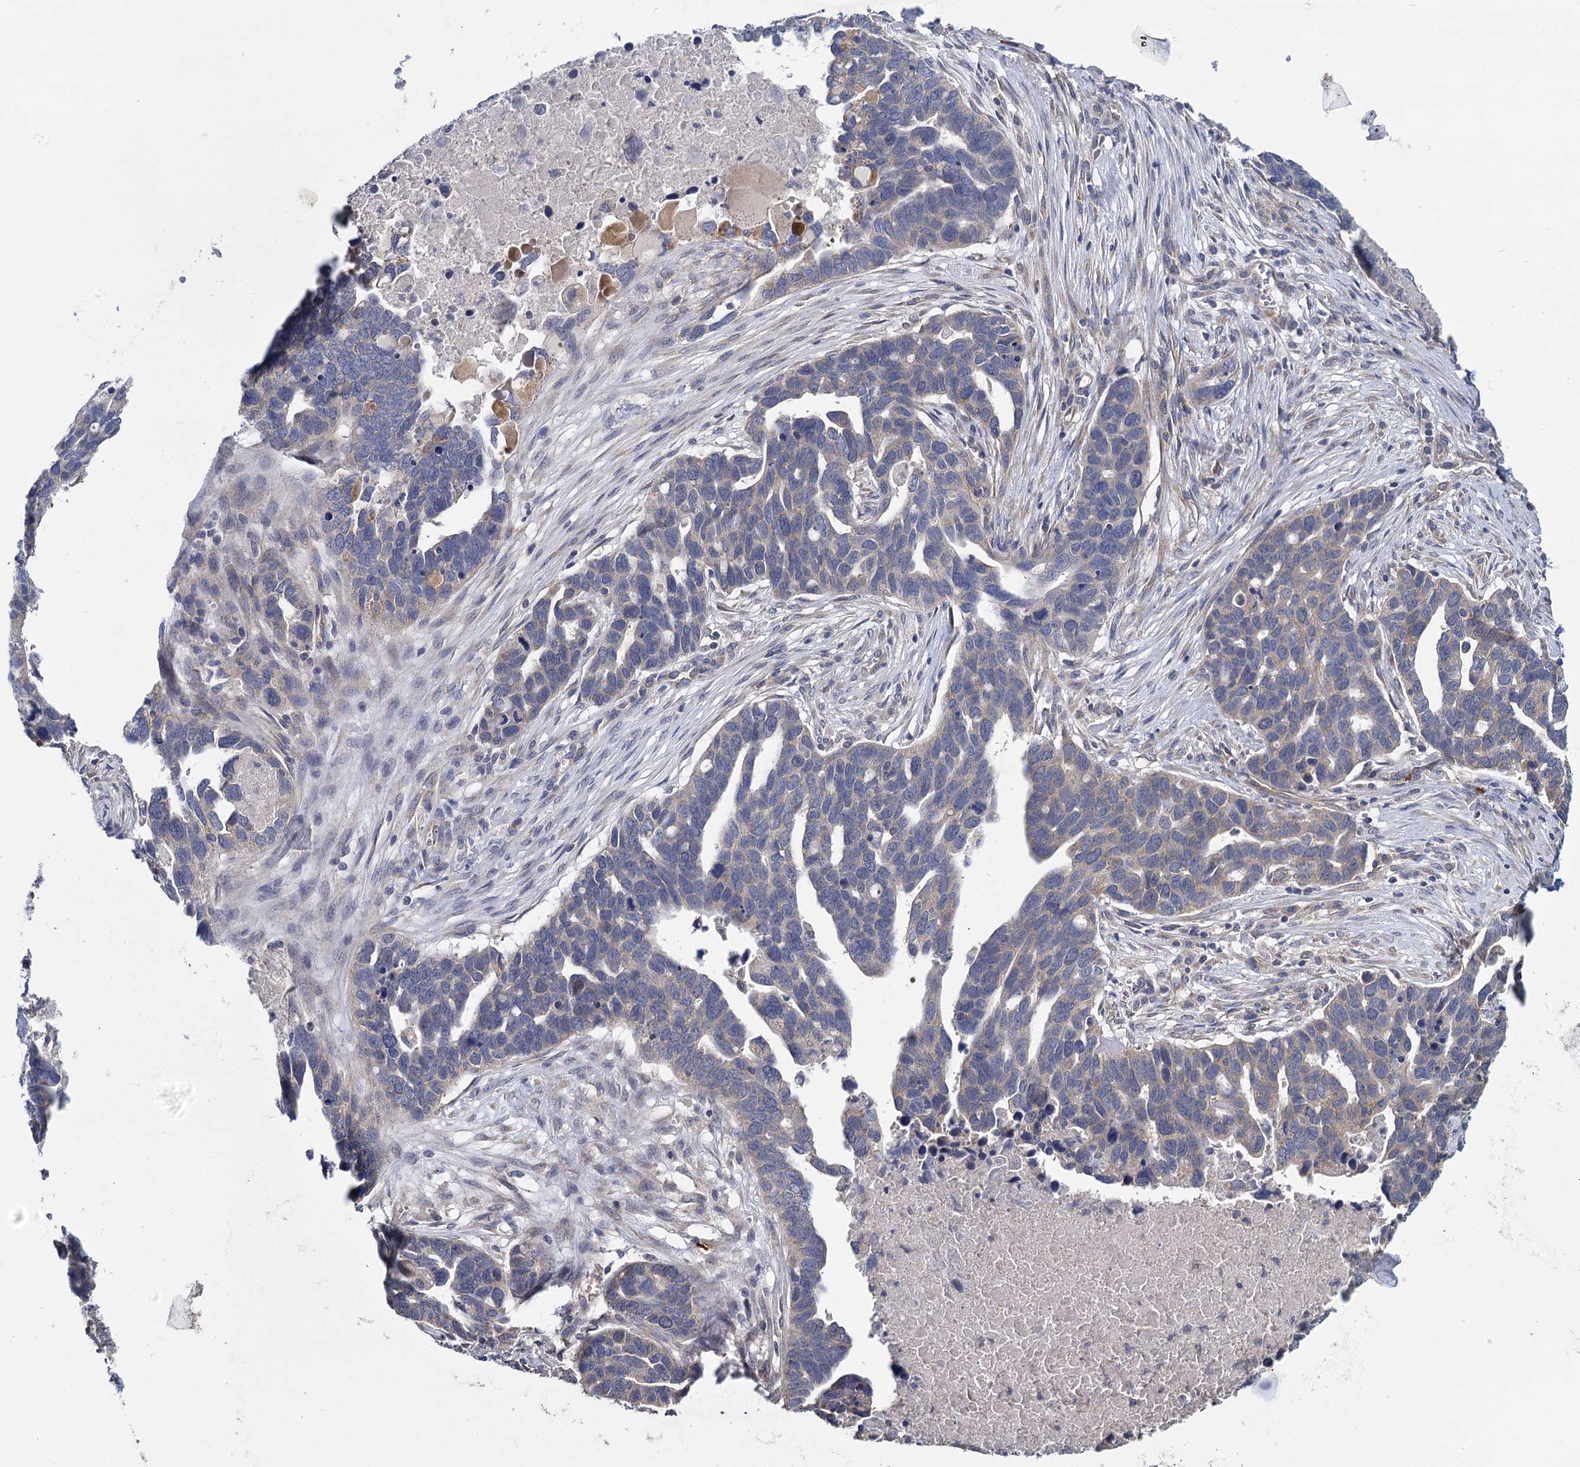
{"staining": {"intensity": "weak", "quantity": "25%-75%", "location": "cytoplasmic/membranous"}, "tissue": "ovarian cancer", "cell_type": "Tumor cells", "image_type": "cancer", "snomed": [{"axis": "morphology", "description": "Cystadenocarcinoma, serous, NOS"}, {"axis": "topography", "description": "Ovary"}], "caption": "An image showing weak cytoplasmic/membranous positivity in approximately 25%-75% of tumor cells in ovarian cancer (serous cystadenocarcinoma), as visualized by brown immunohistochemical staining.", "gene": "GSTM2", "patient": {"sex": "female", "age": 54}}